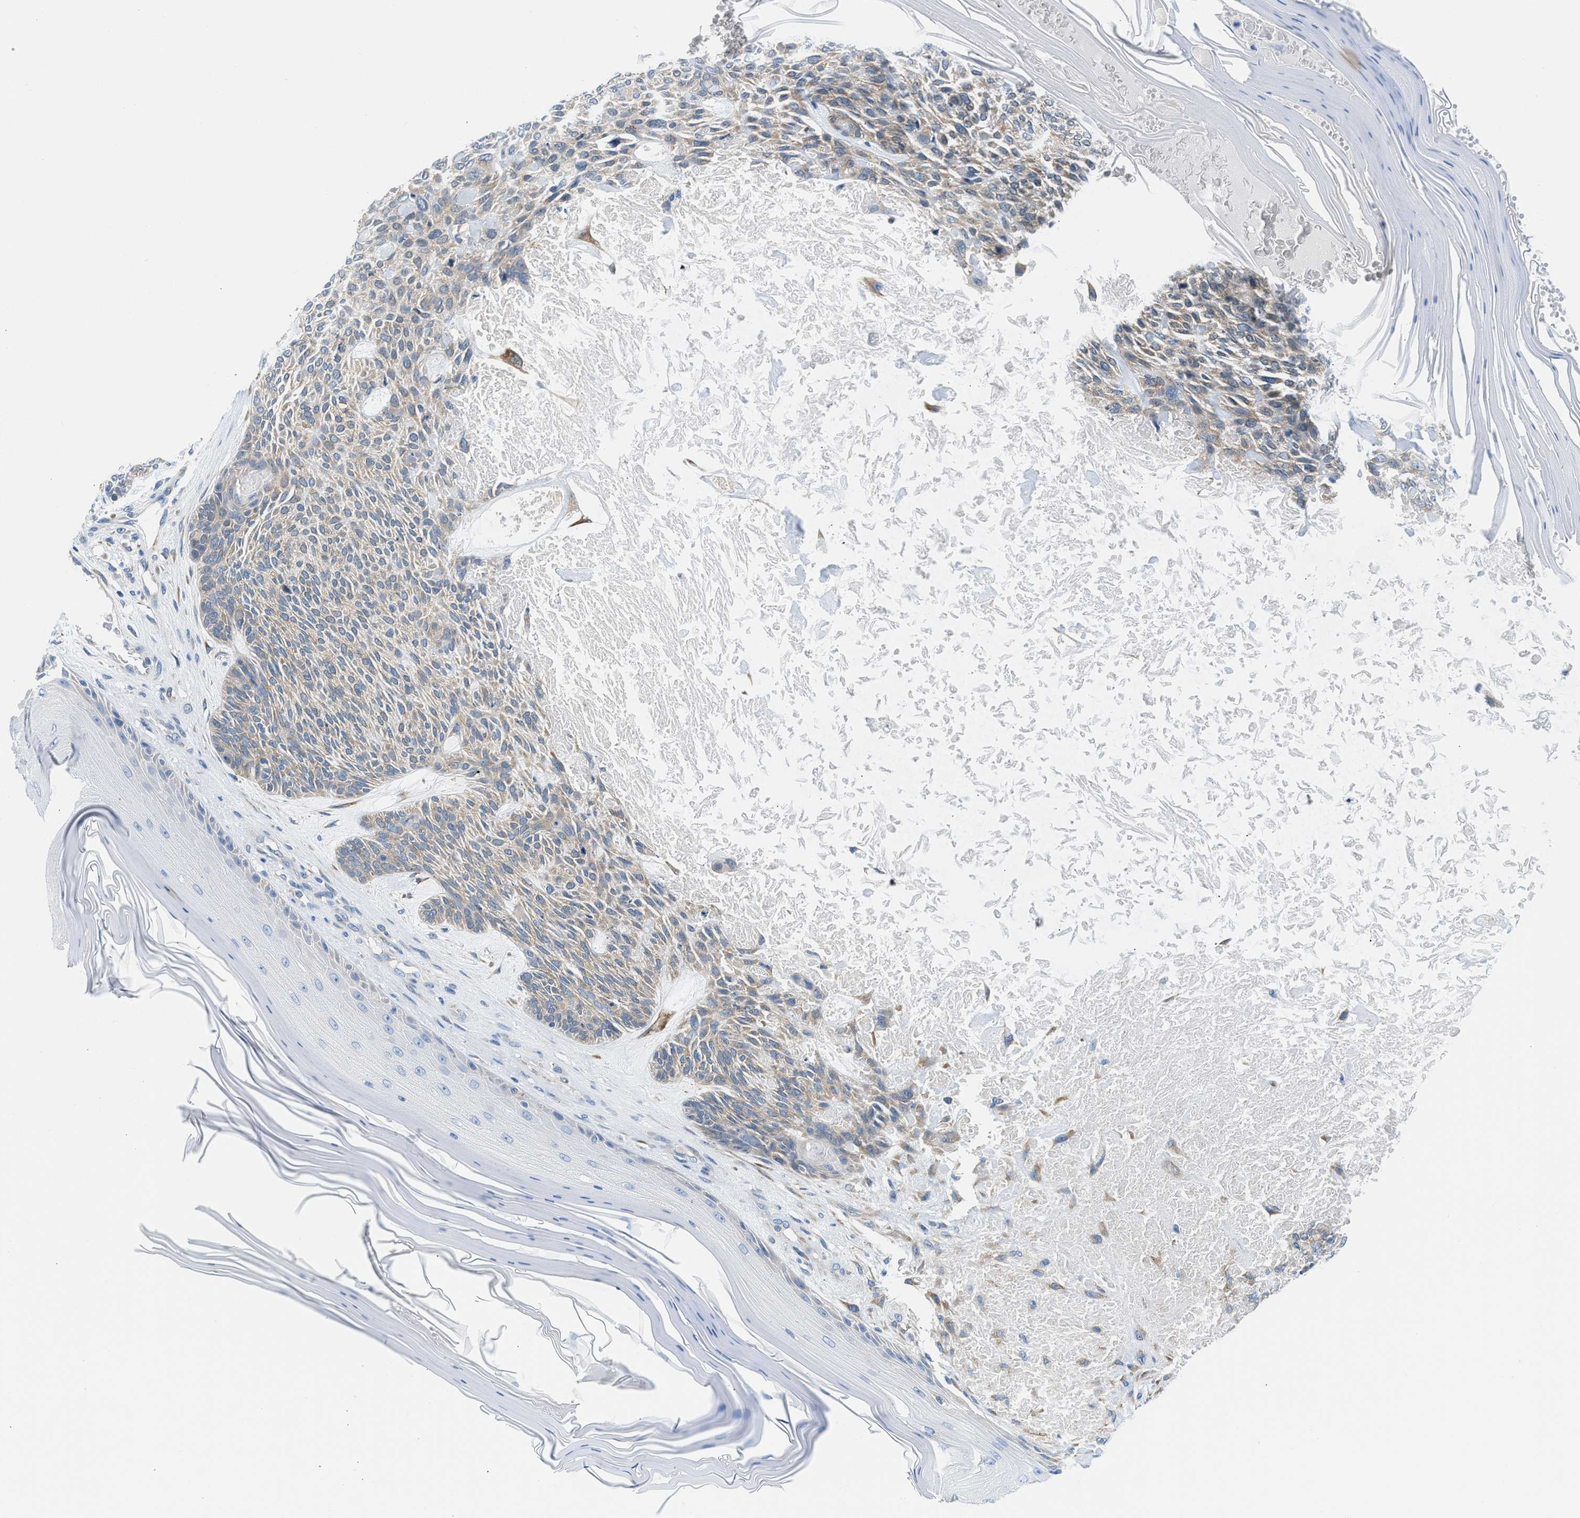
{"staining": {"intensity": "weak", "quantity": ">75%", "location": "cytoplasmic/membranous"}, "tissue": "skin cancer", "cell_type": "Tumor cells", "image_type": "cancer", "snomed": [{"axis": "morphology", "description": "Basal cell carcinoma"}, {"axis": "topography", "description": "Skin"}], "caption": "Protein expression analysis of basal cell carcinoma (skin) demonstrates weak cytoplasmic/membranous positivity in about >75% of tumor cells.", "gene": "BNC2", "patient": {"sex": "male", "age": 55}}